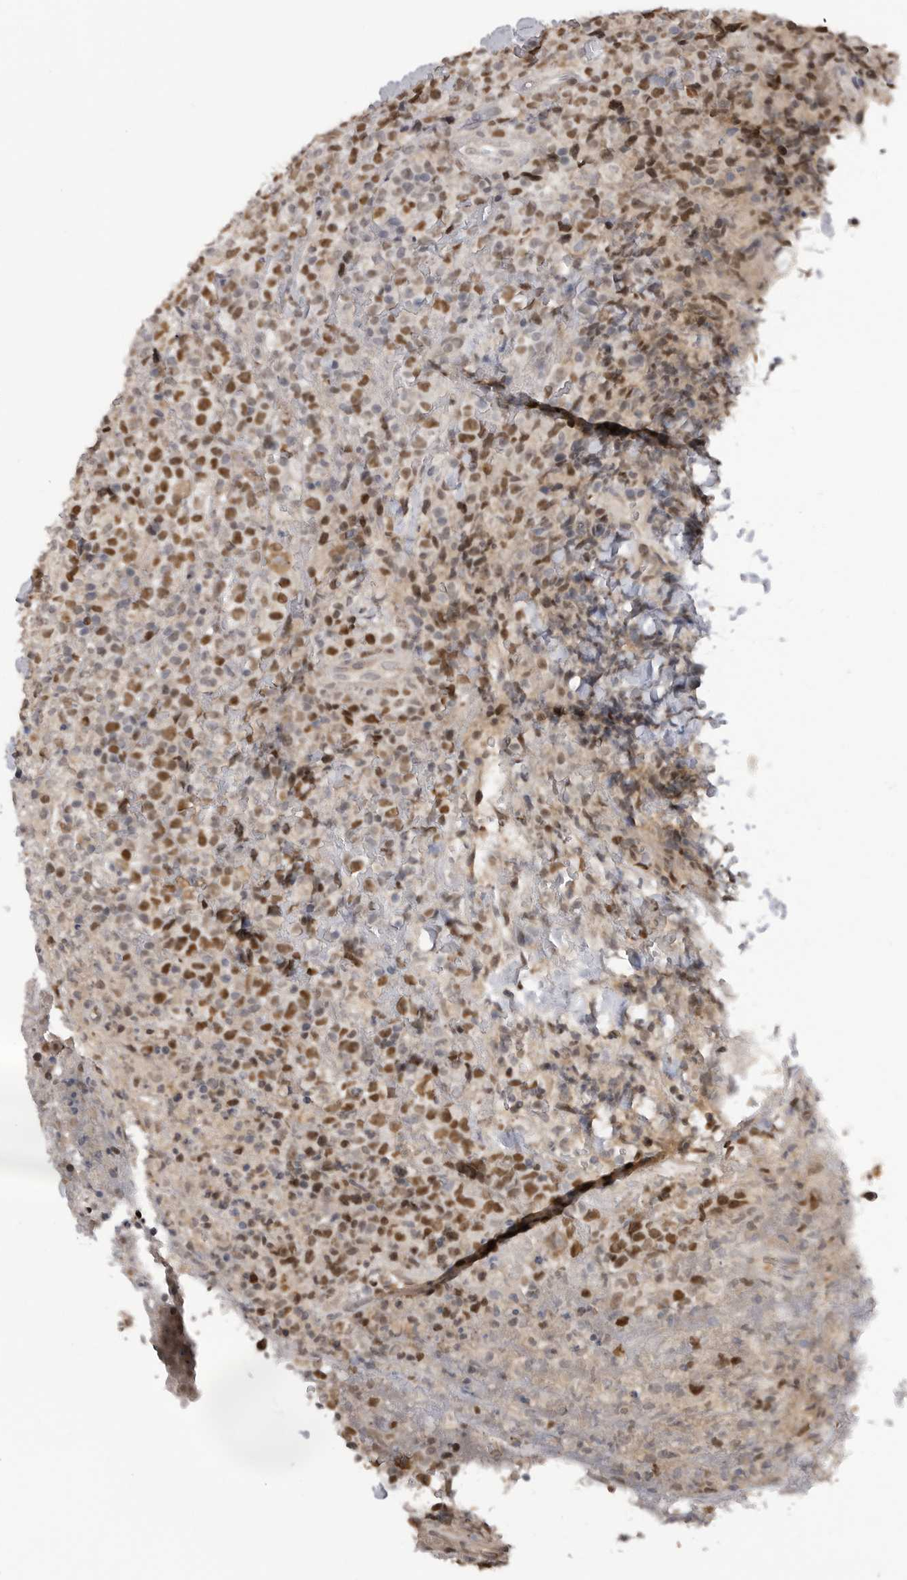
{"staining": {"intensity": "strong", "quantity": ">75%", "location": "nuclear"}, "tissue": "lymphoma", "cell_type": "Tumor cells", "image_type": "cancer", "snomed": [{"axis": "morphology", "description": "Malignant lymphoma, non-Hodgkin's type, High grade"}, {"axis": "topography", "description": "Lymph node"}], "caption": "High-power microscopy captured an immunohistochemistry histopathology image of high-grade malignant lymphoma, non-Hodgkin's type, revealing strong nuclear positivity in about >75% of tumor cells.", "gene": "SMARCC1", "patient": {"sex": "male", "age": 13}}